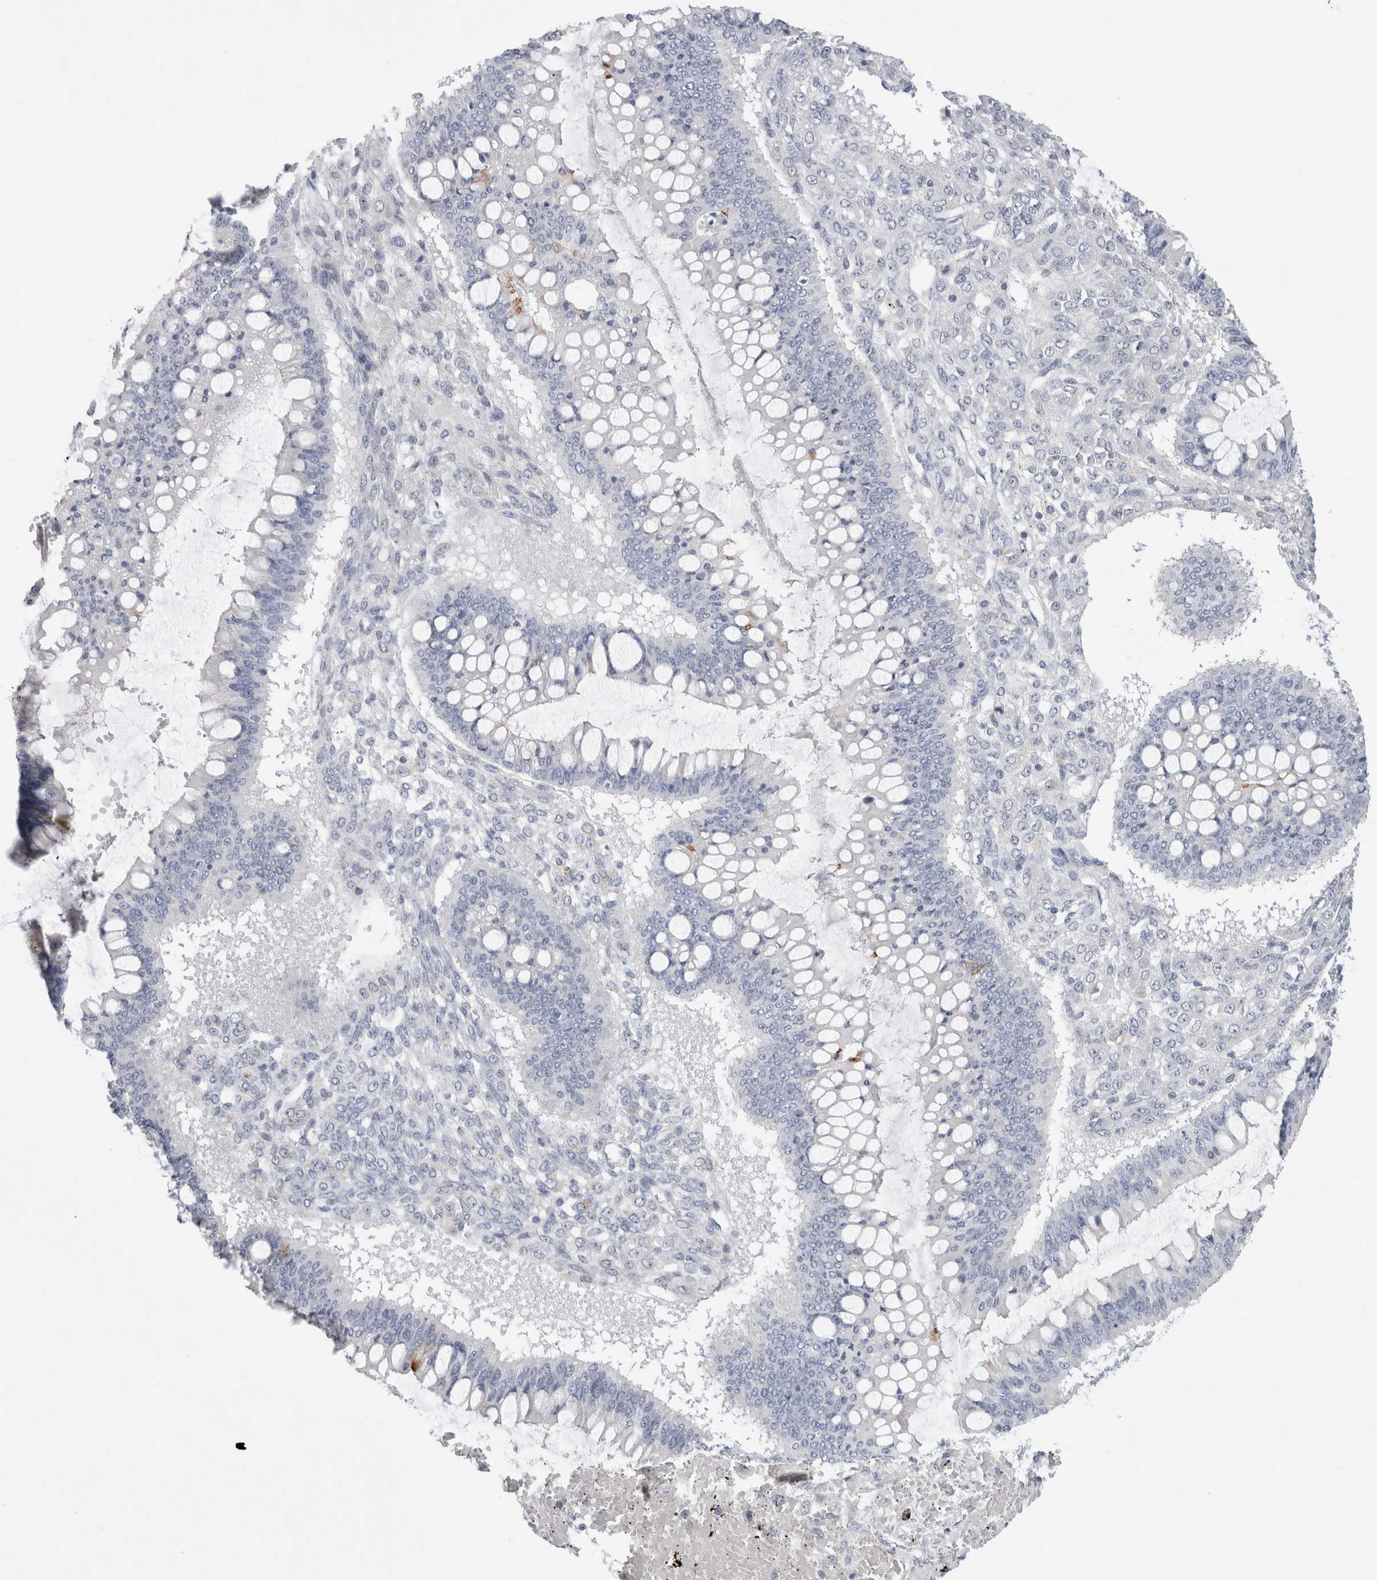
{"staining": {"intensity": "moderate", "quantity": "<25%", "location": "cytoplasmic/membranous"}, "tissue": "ovarian cancer", "cell_type": "Tumor cells", "image_type": "cancer", "snomed": [{"axis": "morphology", "description": "Cystadenocarcinoma, mucinous, NOS"}, {"axis": "topography", "description": "Ovary"}], "caption": "Immunohistochemical staining of human ovarian cancer (mucinous cystadenocarcinoma) shows moderate cytoplasmic/membranous protein staining in approximately <25% of tumor cells.", "gene": "GAA", "patient": {"sex": "female", "age": 73}}